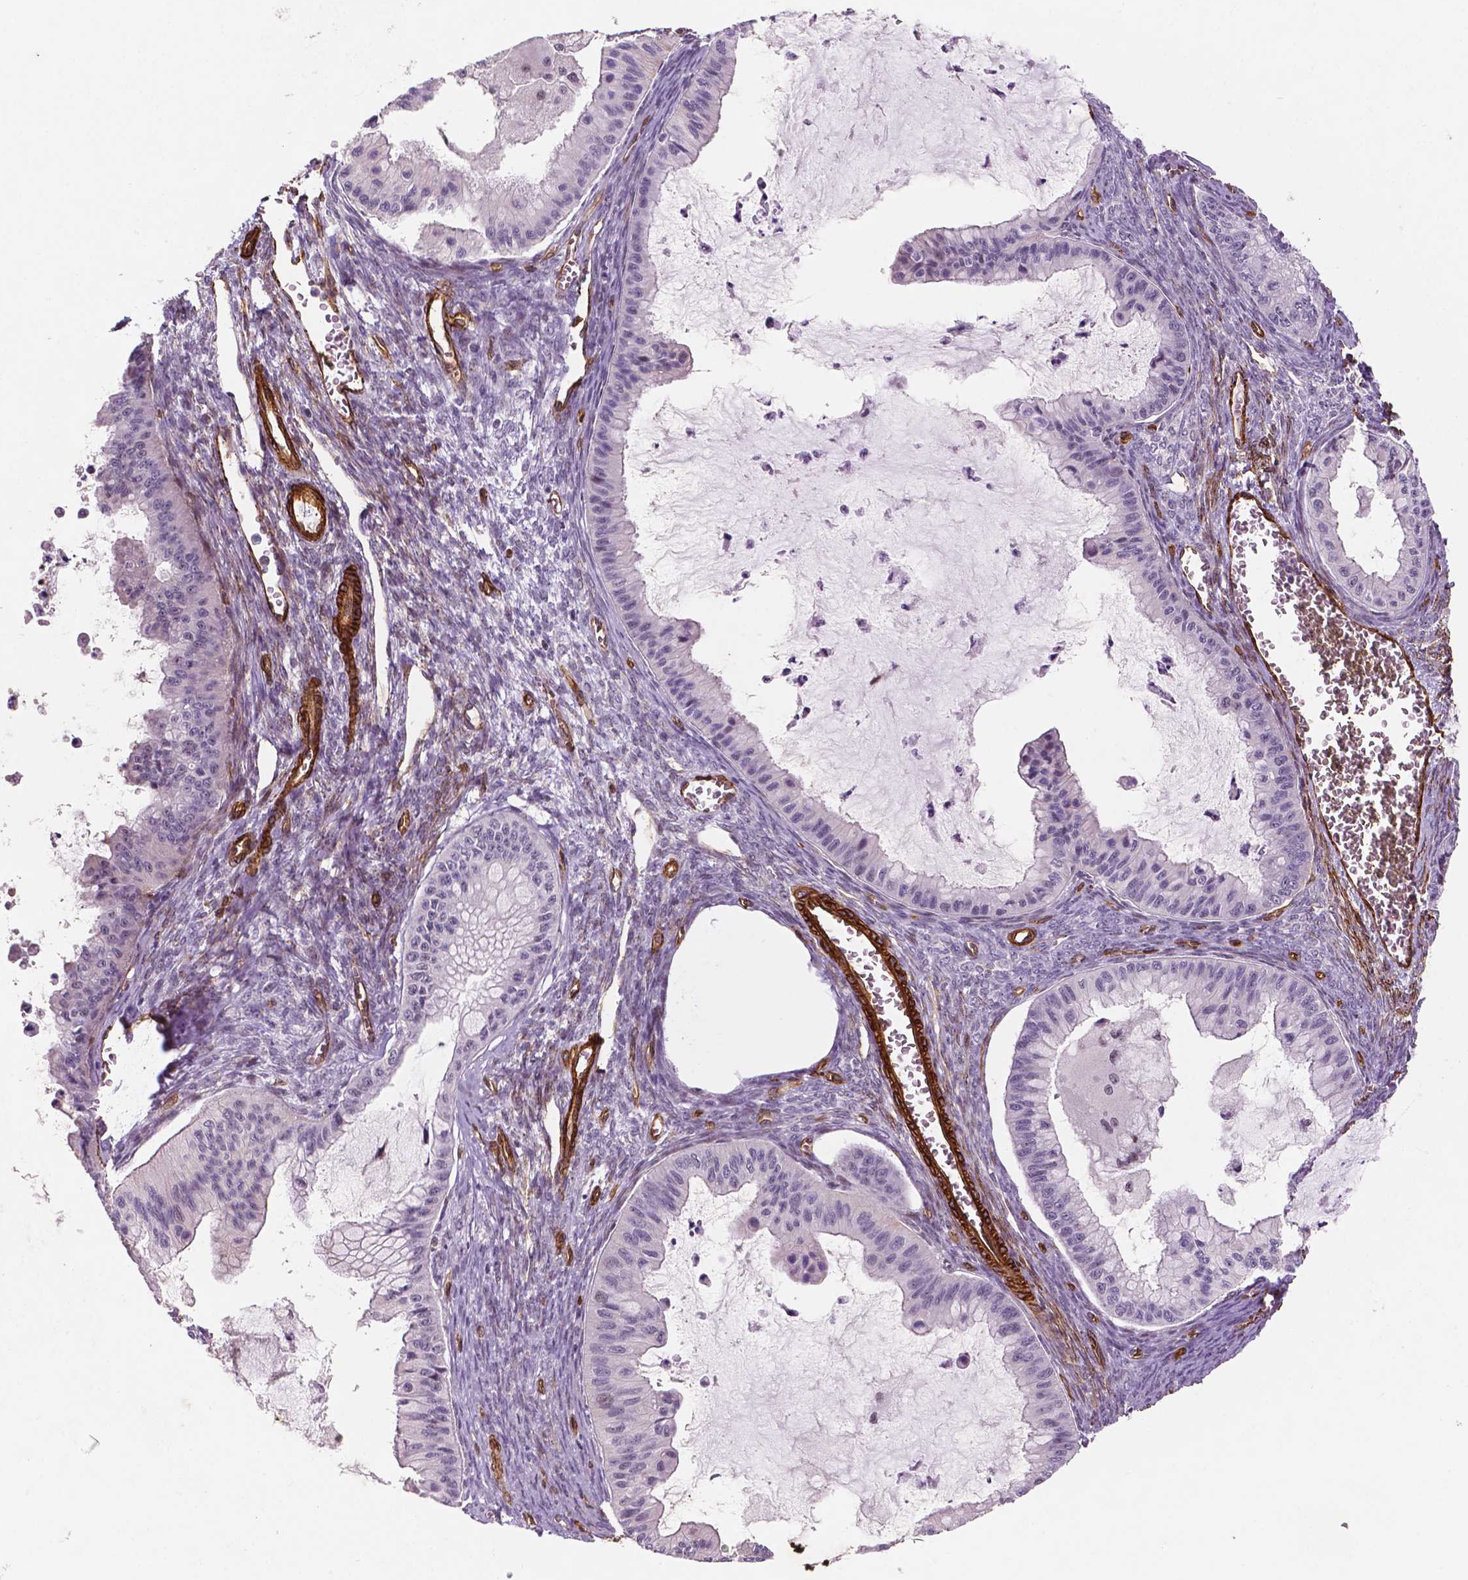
{"staining": {"intensity": "negative", "quantity": "none", "location": "none"}, "tissue": "ovarian cancer", "cell_type": "Tumor cells", "image_type": "cancer", "snomed": [{"axis": "morphology", "description": "Cystadenocarcinoma, mucinous, NOS"}, {"axis": "topography", "description": "Ovary"}], "caption": "An image of human ovarian cancer (mucinous cystadenocarcinoma) is negative for staining in tumor cells. Brightfield microscopy of immunohistochemistry (IHC) stained with DAB (brown) and hematoxylin (blue), captured at high magnification.", "gene": "EGFL8", "patient": {"sex": "female", "age": 72}}